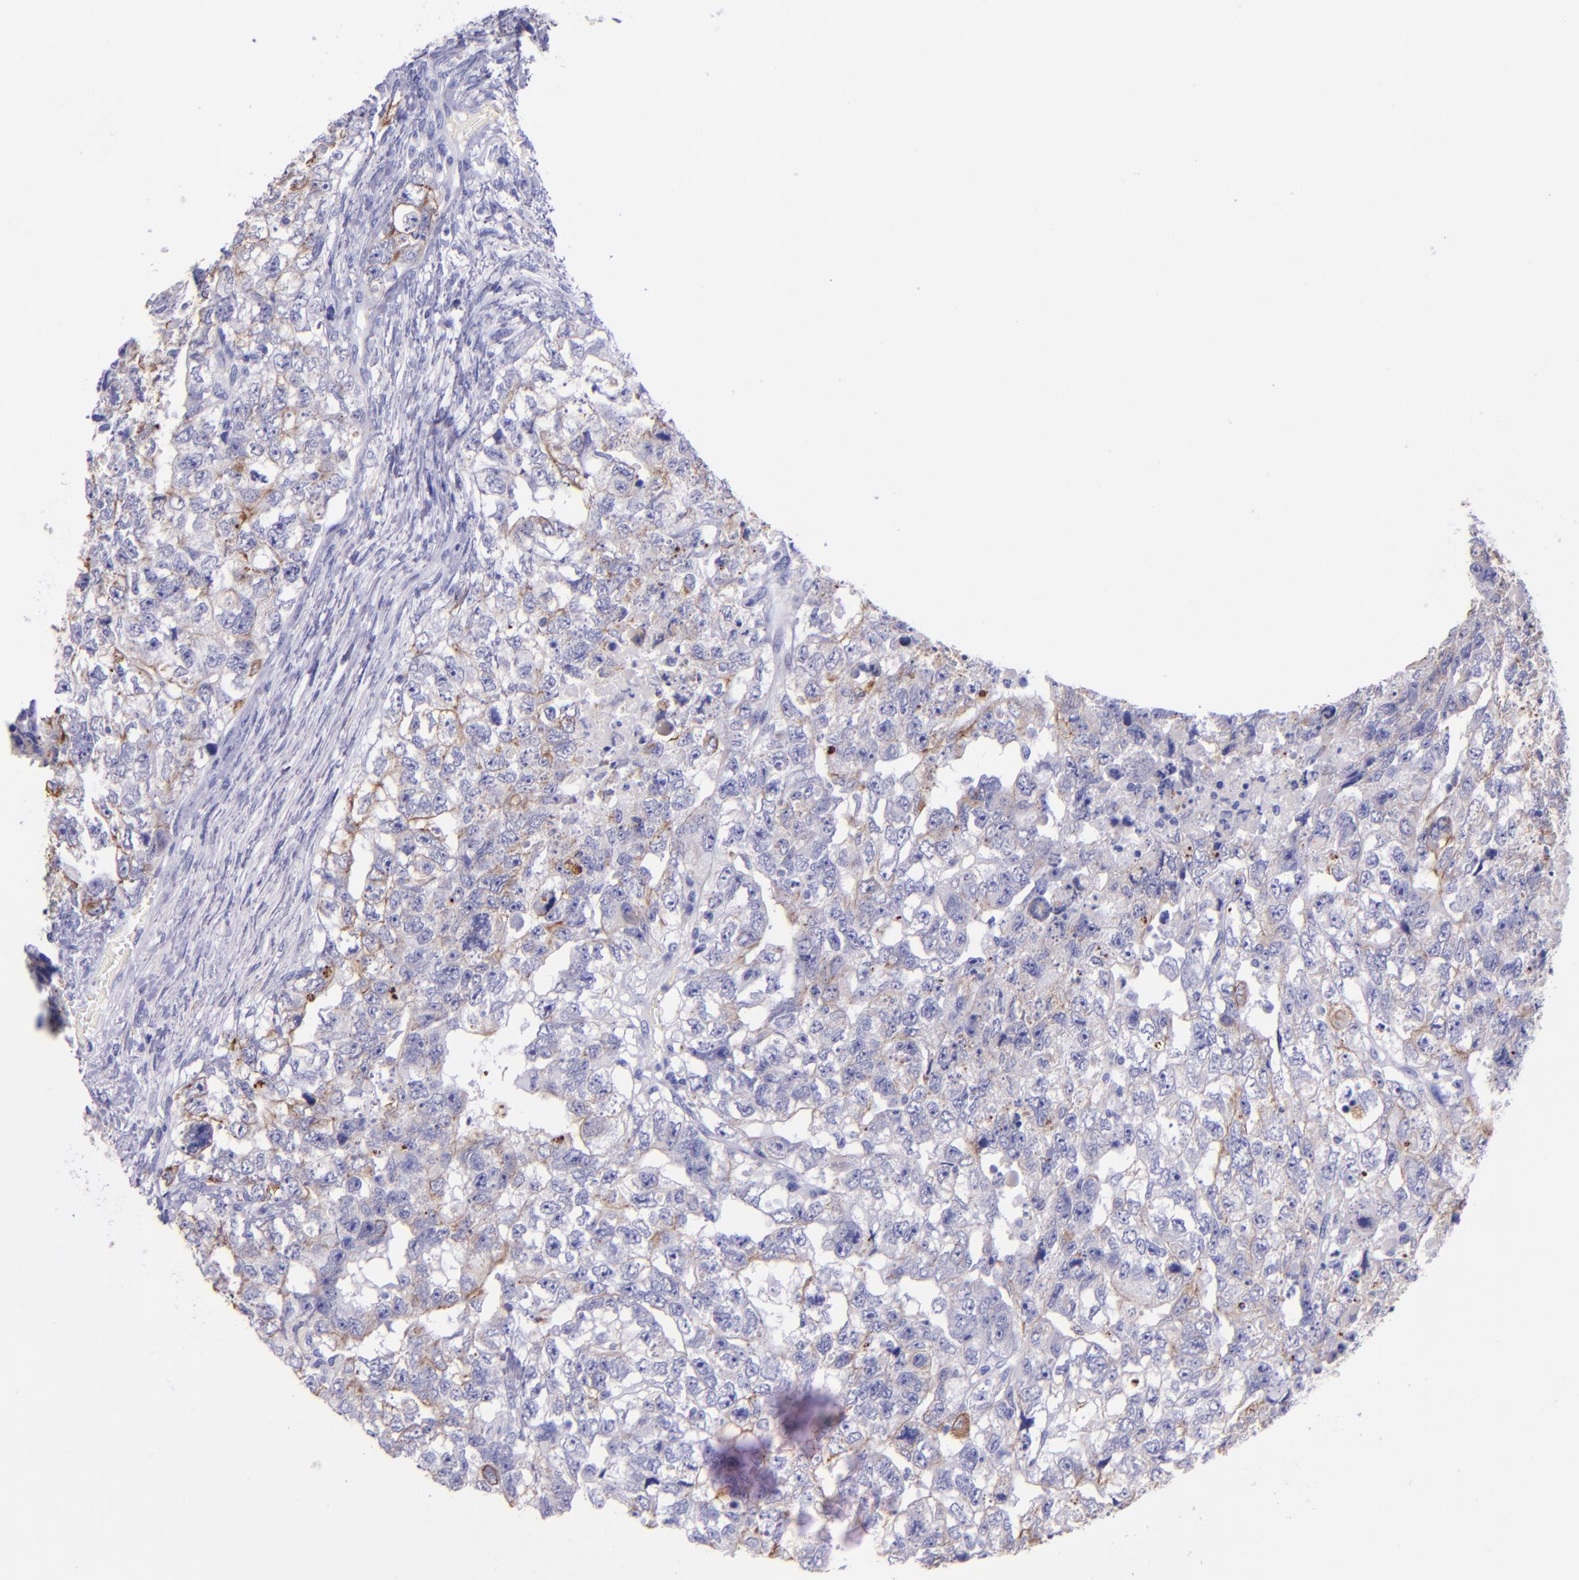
{"staining": {"intensity": "weak", "quantity": "25%-75%", "location": "cytoplasmic/membranous"}, "tissue": "testis cancer", "cell_type": "Tumor cells", "image_type": "cancer", "snomed": [{"axis": "morphology", "description": "Carcinoma, Embryonal, NOS"}, {"axis": "topography", "description": "Testis"}], "caption": "Protein staining displays weak cytoplasmic/membranous staining in about 25%-75% of tumor cells in testis cancer.", "gene": "KRT4", "patient": {"sex": "male", "age": 36}}